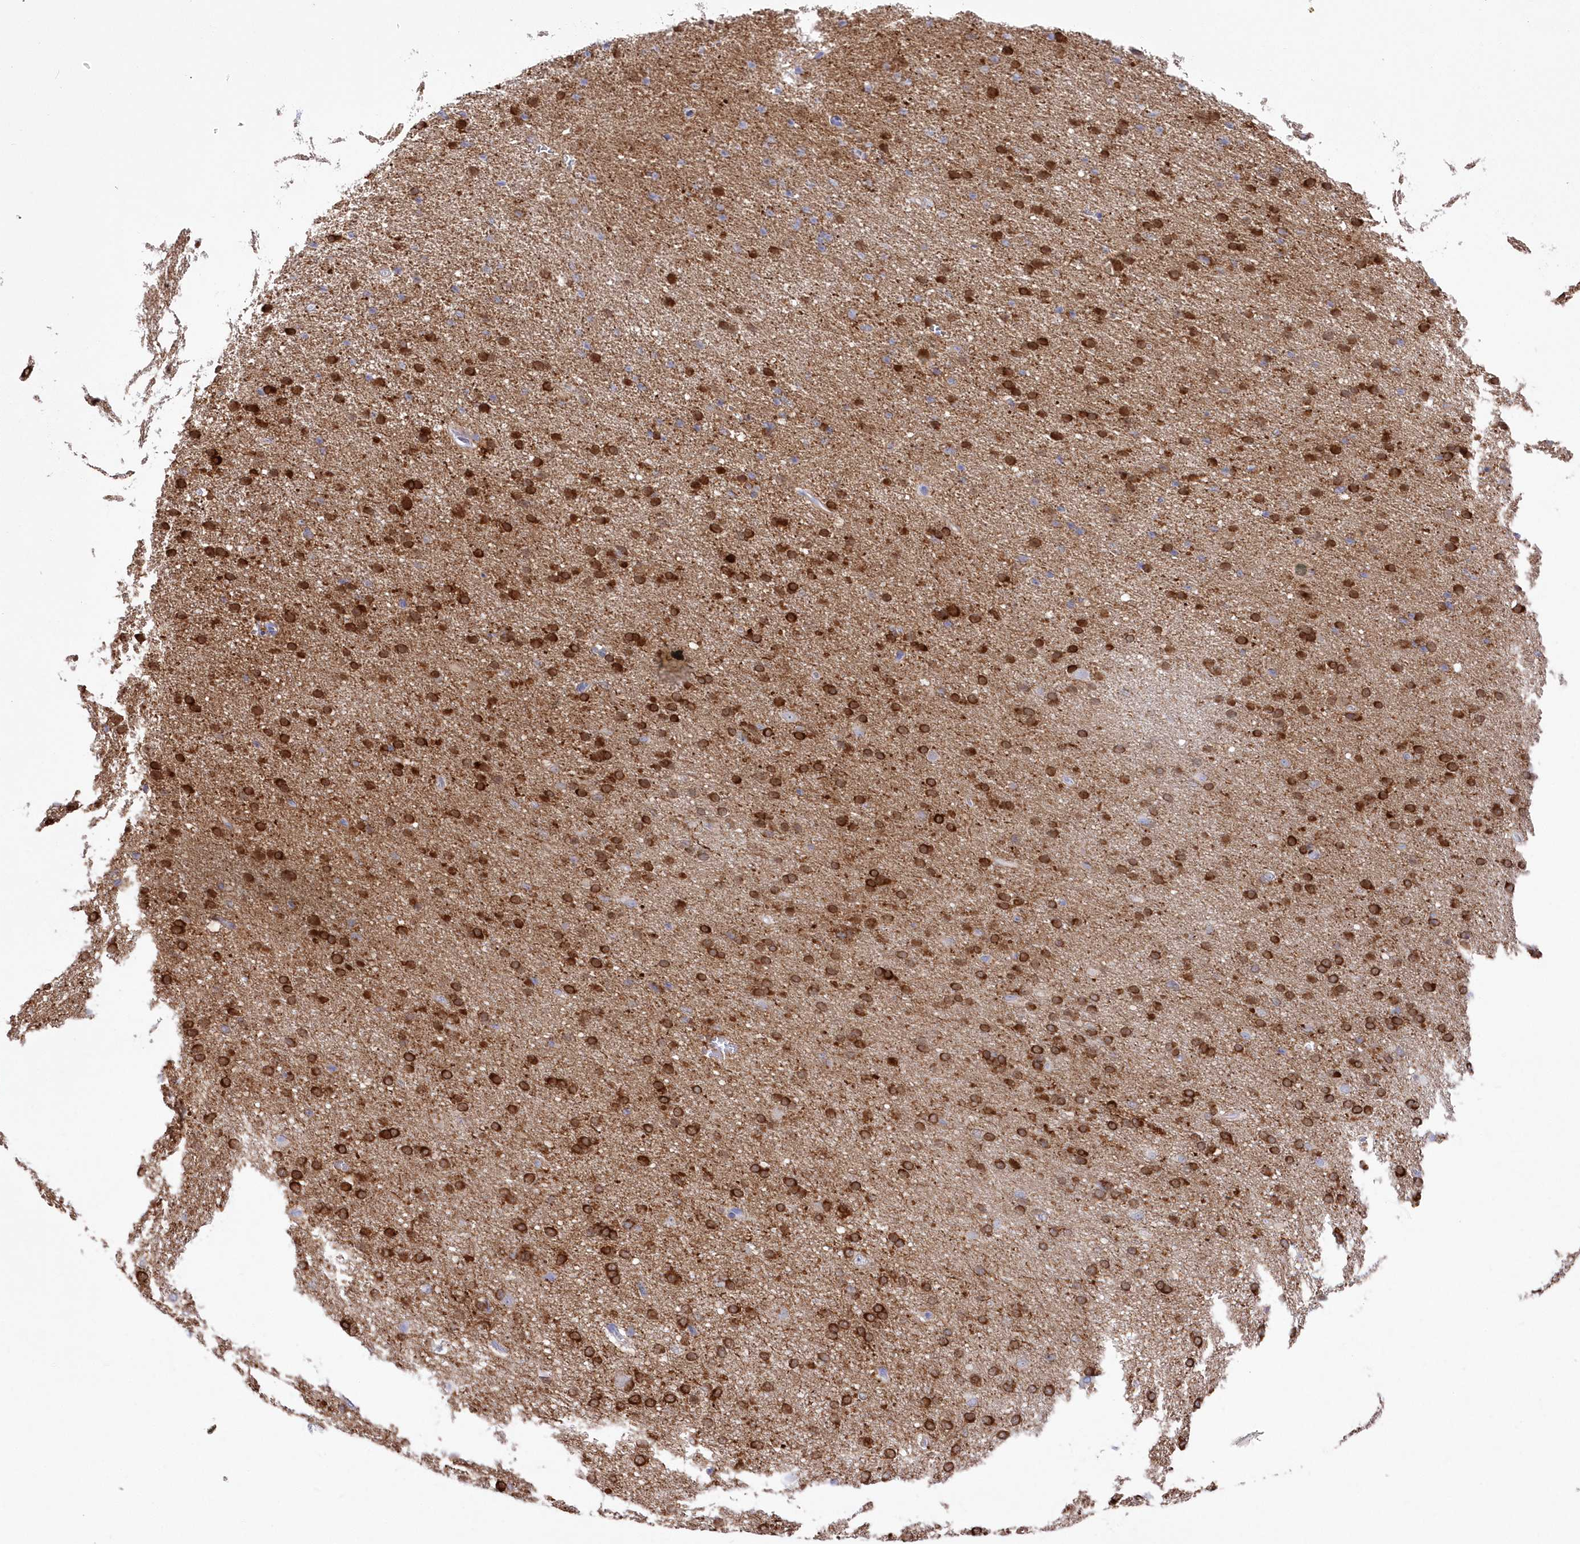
{"staining": {"intensity": "negative", "quantity": "none", "location": "none"}, "tissue": "cerebral cortex", "cell_type": "Endothelial cells", "image_type": "normal", "snomed": [{"axis": "morphology", "description": "Normal tissue, NOS"}, {"axis": "topography", "description": "Cerebral cortex"}], "caption": "A high-resolution histopathology image shows immunohistochemistry (IHC) staining of unremarkable cerebral cortex, which reveals no significant expression in endothelial cells.", "gene": "DNAJC19", "patient": {"sex": "male", "age": 62}}